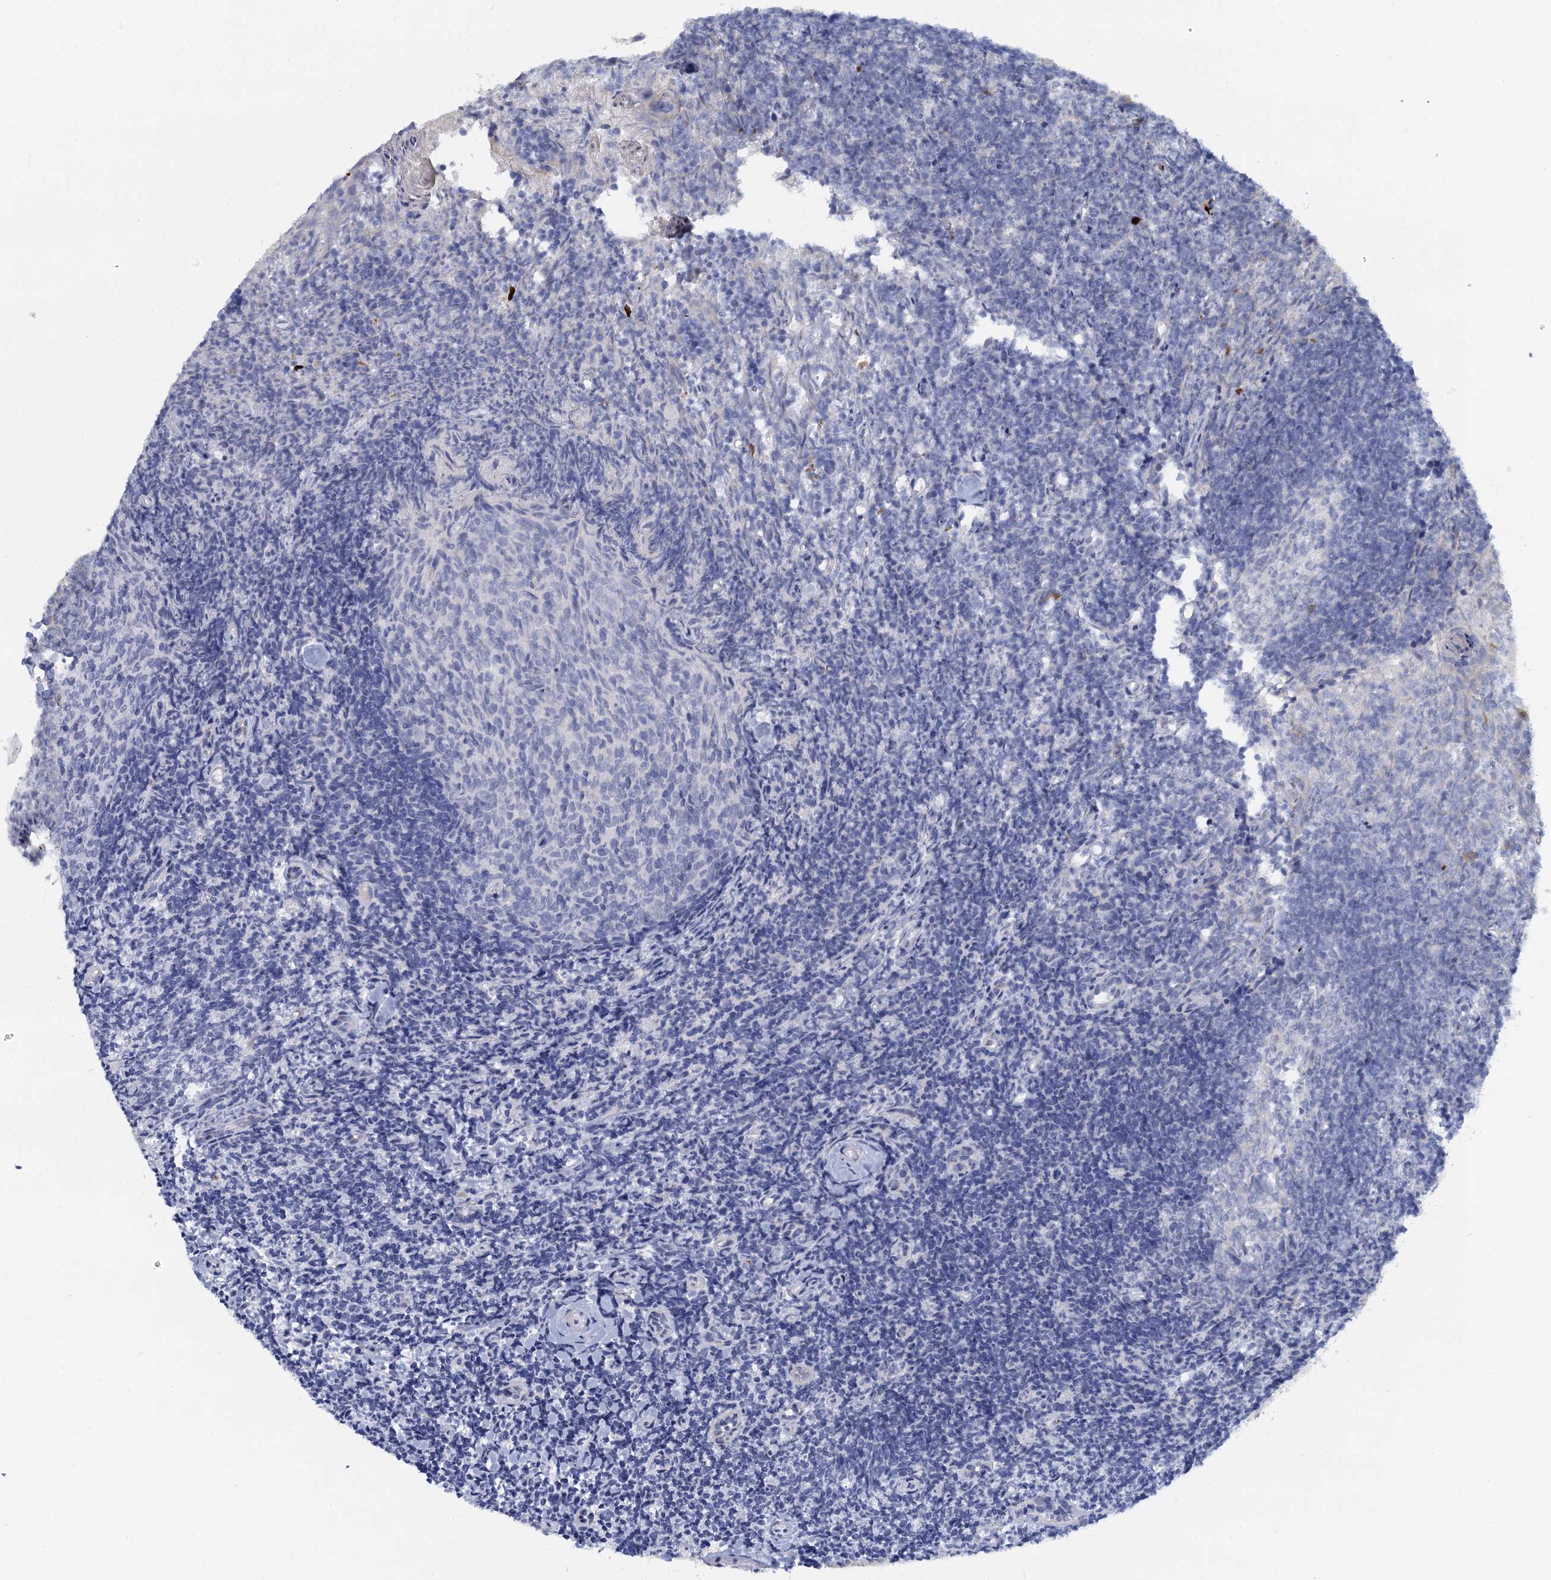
{"staining": {"intensity": "negative", "quantity": "none", "location": "none"}, "tissue": "tonsil", "cell_type": "Germinal center cells", "image_type": "normal", "snomed": [{"axis": "morphology", "description": "Normal tissue, NOS"}, {"axis": "topography", "description": "Tonsil"}], "caption": "Tonsil was stained to show a protein in brown. There is no significant staining in germinal center cells. (Immunohistochemistry (ihc), brightfield microscopy, high magnification).", "gene": "ACRBP", "patient": {"sex": "female", "age": 10}}